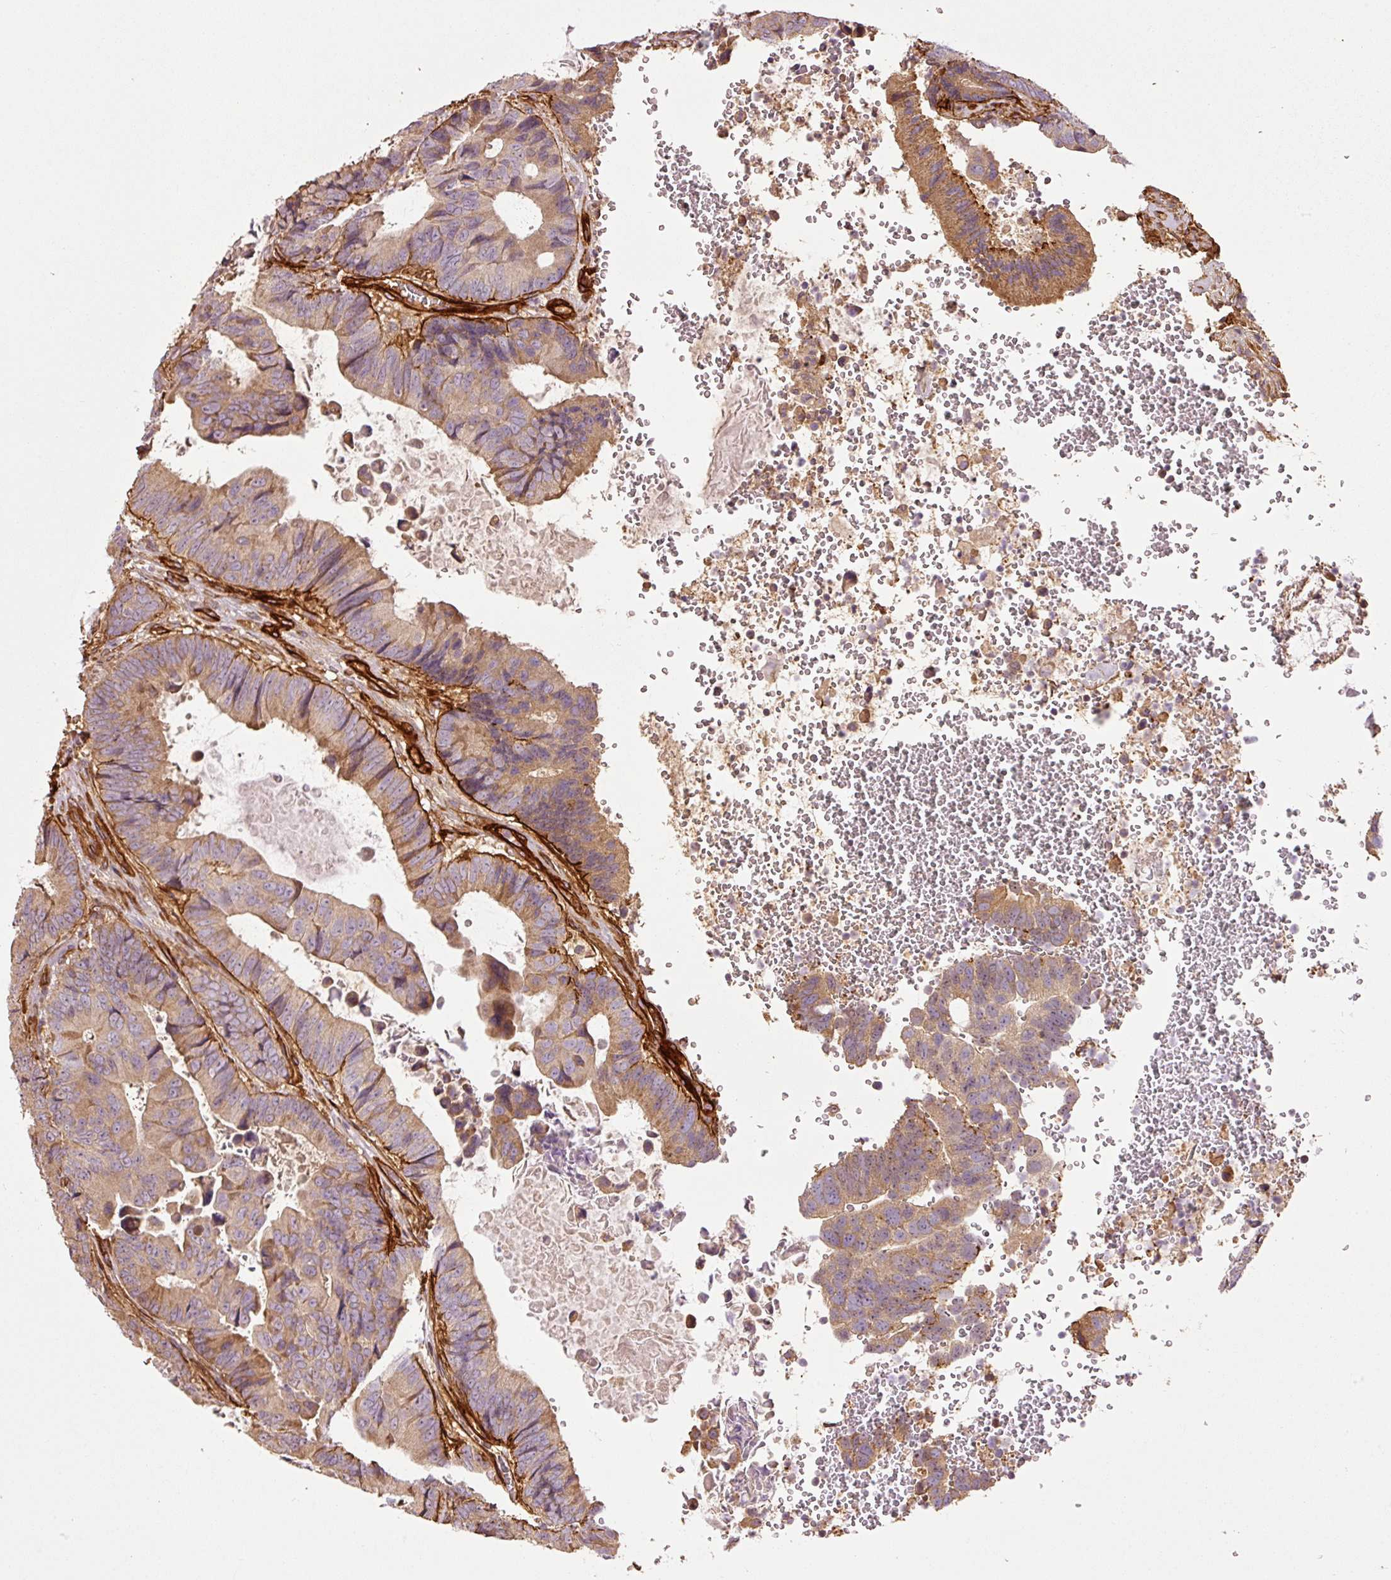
{"staining": {"intensity": "moderate", "quantity": "25%-75%", "location": "cytoplasmic/membranous"}, "tissue": "colorectal cancer", "cell_type": "Tumor cells", "image_type": "cancer", "snomed": [{"axis": "morphology", "description": "Adenocarcinoma, NOS"}, {"axis": "topography", "description": "Colon"}], "caption": "Adenocarcinoma (colorectal) tissue exhibits moderate cytoplasmic/membranous expression in approximately 25%-75% of tumor cells", "gene": "NID2", "patient": {"sex": "male", "age": 85}}